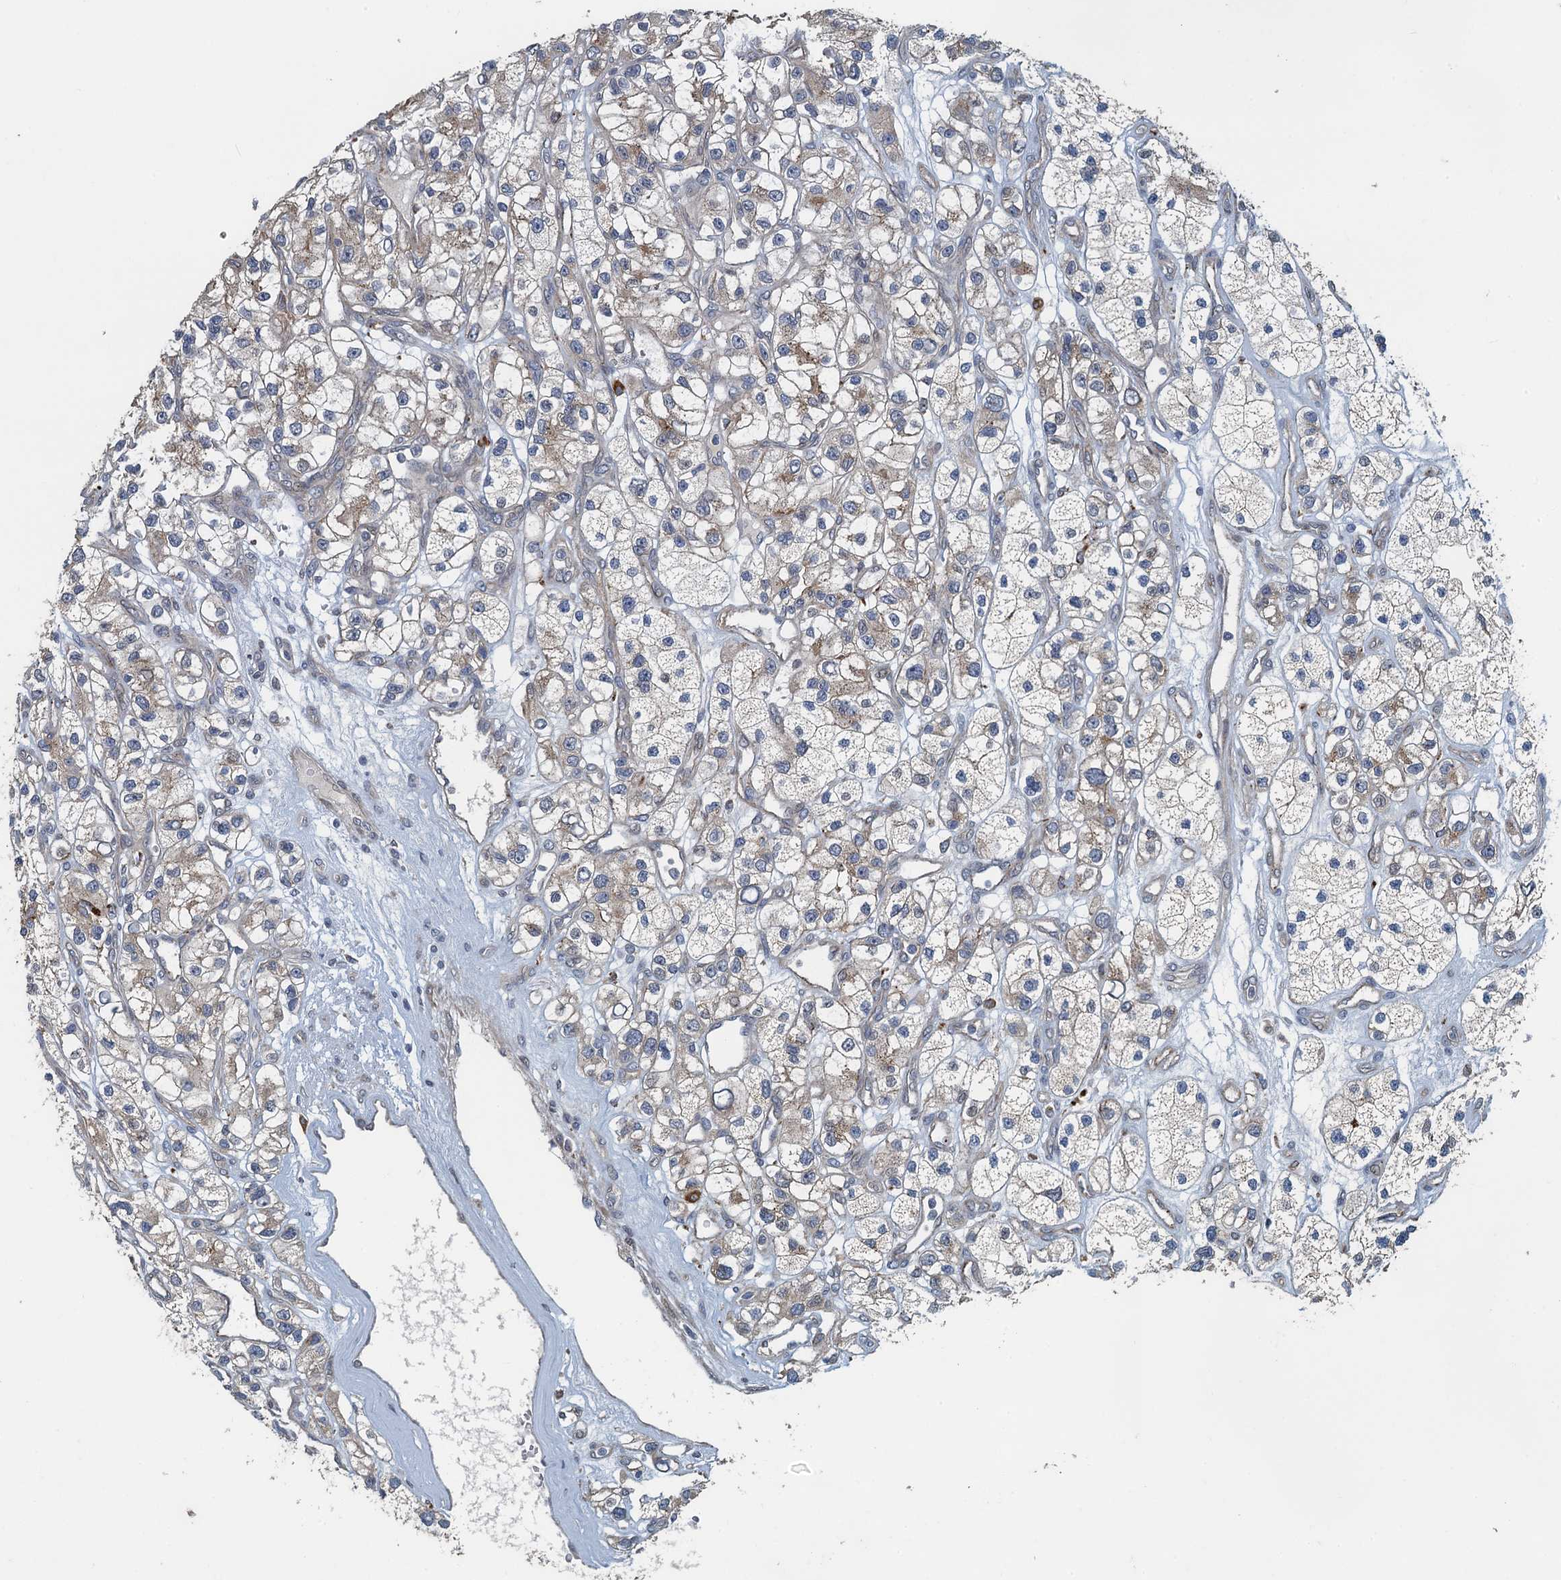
{"staining": {"intensity": "weak", "quantity": "<25%", "location": "cytoplasmic/membranous"}, "tissue": "renal cancer", "cell_type": "Tumor cells", "image_type": "cancer", "snomed": [{"axis": "morphology", "description": "Adenocarcinoma, NOS"}, {"axis": "topography", "description": "Kidney"}], "caption": "Tumor cells are negative for protein expression in human renal cancer (adenocarcinoma).", "gene": "AGRN", "patient": {"sex": "female", "age": 57}}